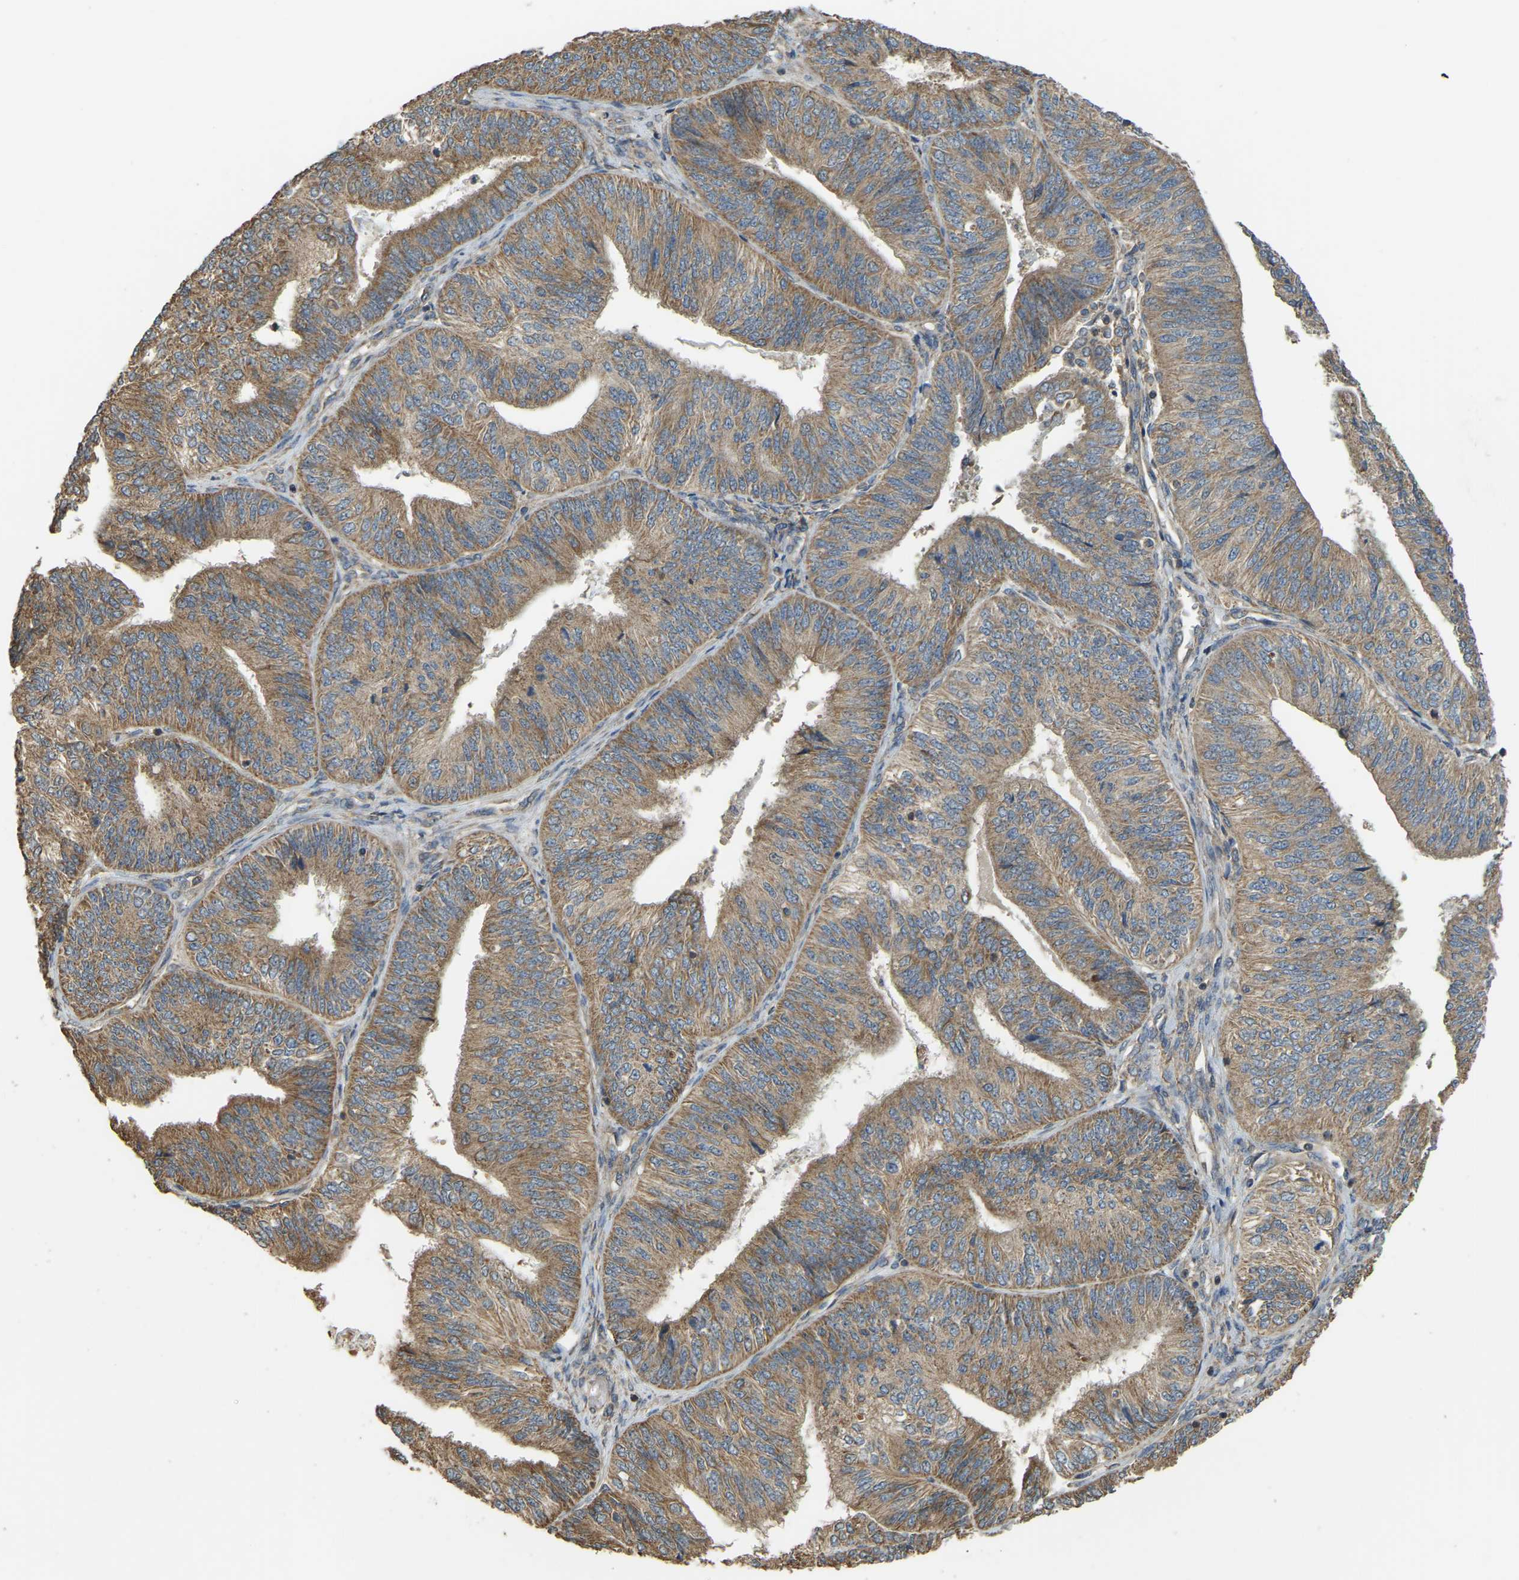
{"staining": {"intensity": "moderate", "quantity": ">75%", "location": "cytoplasmic/membranous"}, "tissue": "endometrial cancer", "cell_type": "Tumor cells", "image_type": "cancer", "snomed": [{"axis": "morphology", "description": "Adenocarcinoma, NOS"}, {"axis": "topography", "description": "Endometrium"}], "caption": "Adenocarcinoma (endometrial) stained with a protein marker shows moderate staining in tumor cells.", "gene": "GNG2", "patient": {"sex": "female", "age": 58}}